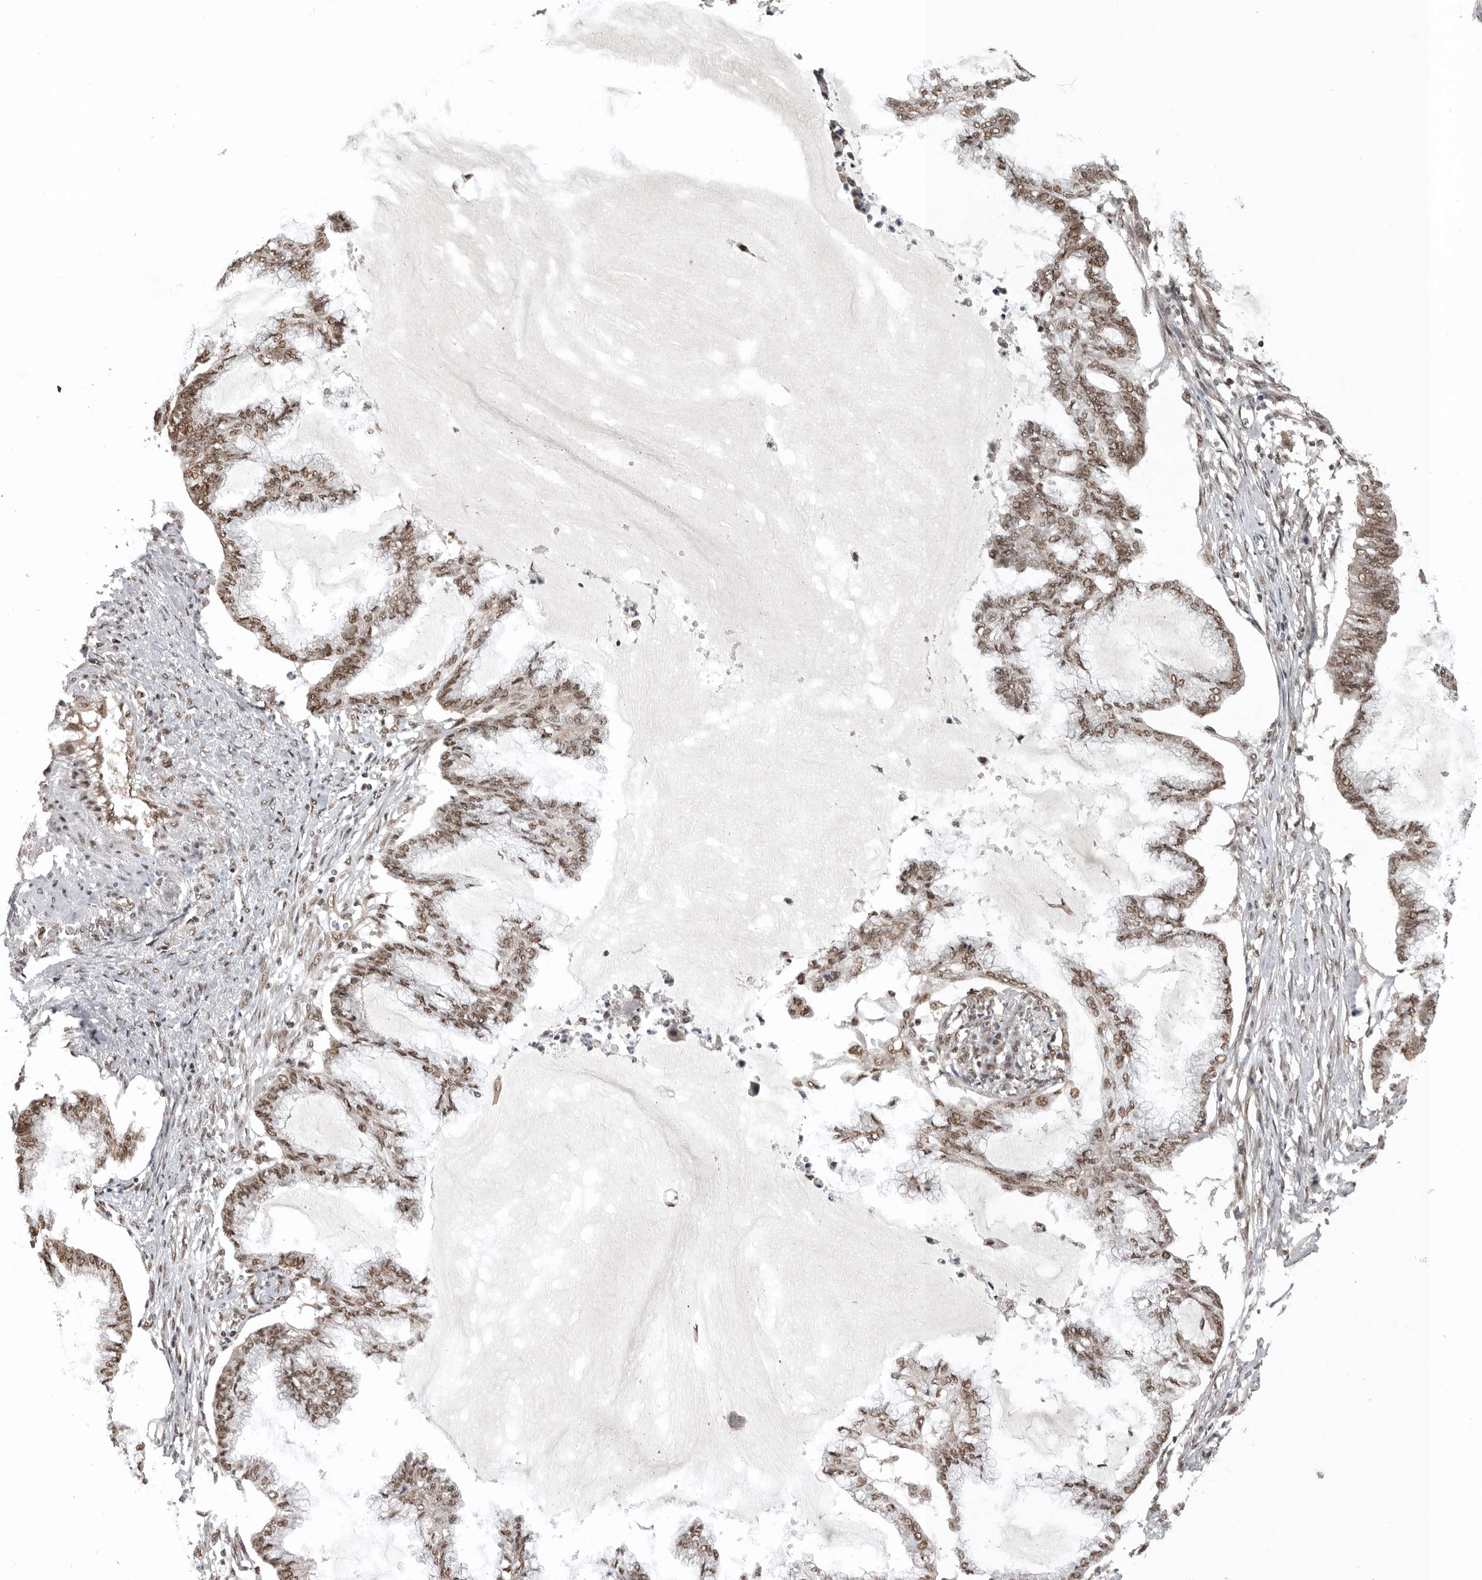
{"staining": {"intensity": "moderate", "quantity": ">75%", "location": "nuclear"}, "tissue": "endometrial cancer", "cell_type": "Tumor cells", "image_type": "cancer", "snomed": [{"axis": "morphology", "description": "Adenocarcinoma, NOS"}, {"axis": "topography", "description": "Endometrium"}], "caption": "A brown stain labels moderate nuclear staining of a protein in endometrial cancer (adenocarcinoma) tumor cells.", "gene": "CBLL1", "patient": {"sex": "female", "age": 86}}